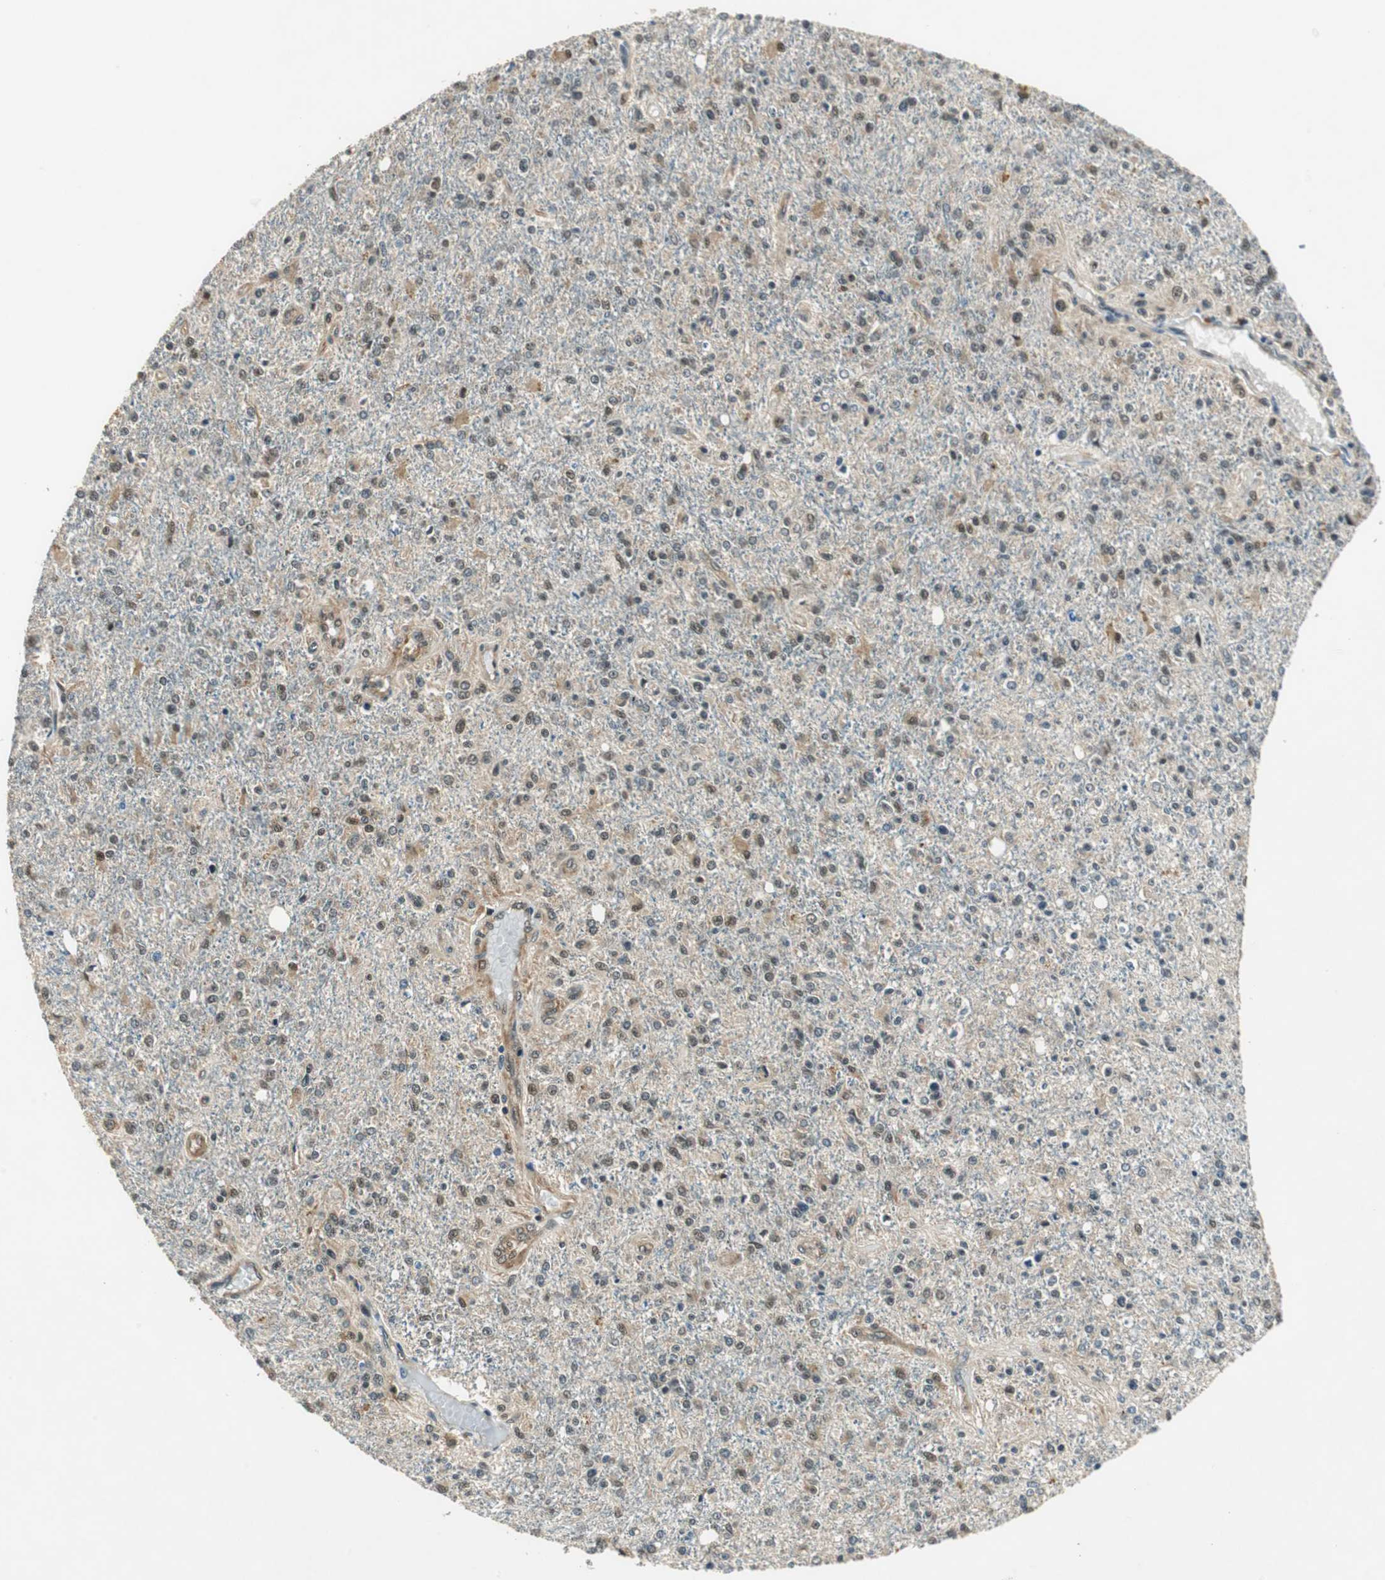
{"staining": {"intensity": "weak", "quantity": "25%-75%", "location": "cytoplasmic/membranous,nuclear"}, "tissue": "glioma", "cell_type": "Tumor cells", "image_type": "cancer", "snomed": [{"axis": "morphology", "description": "Glioma, malignant, High grade"}, {"axis": "topography", "description": "Cerebral cortex"}], "caption": "About 25%-75% of tumor cells in human malignant glioma (high-grade) reveal weak cytoplasmic/membranous and nuclear protein expression as visualized by brown immunohistochemical staining.", "gene": "PSMB4", "patient": {"sex": "male", "age": 76}}